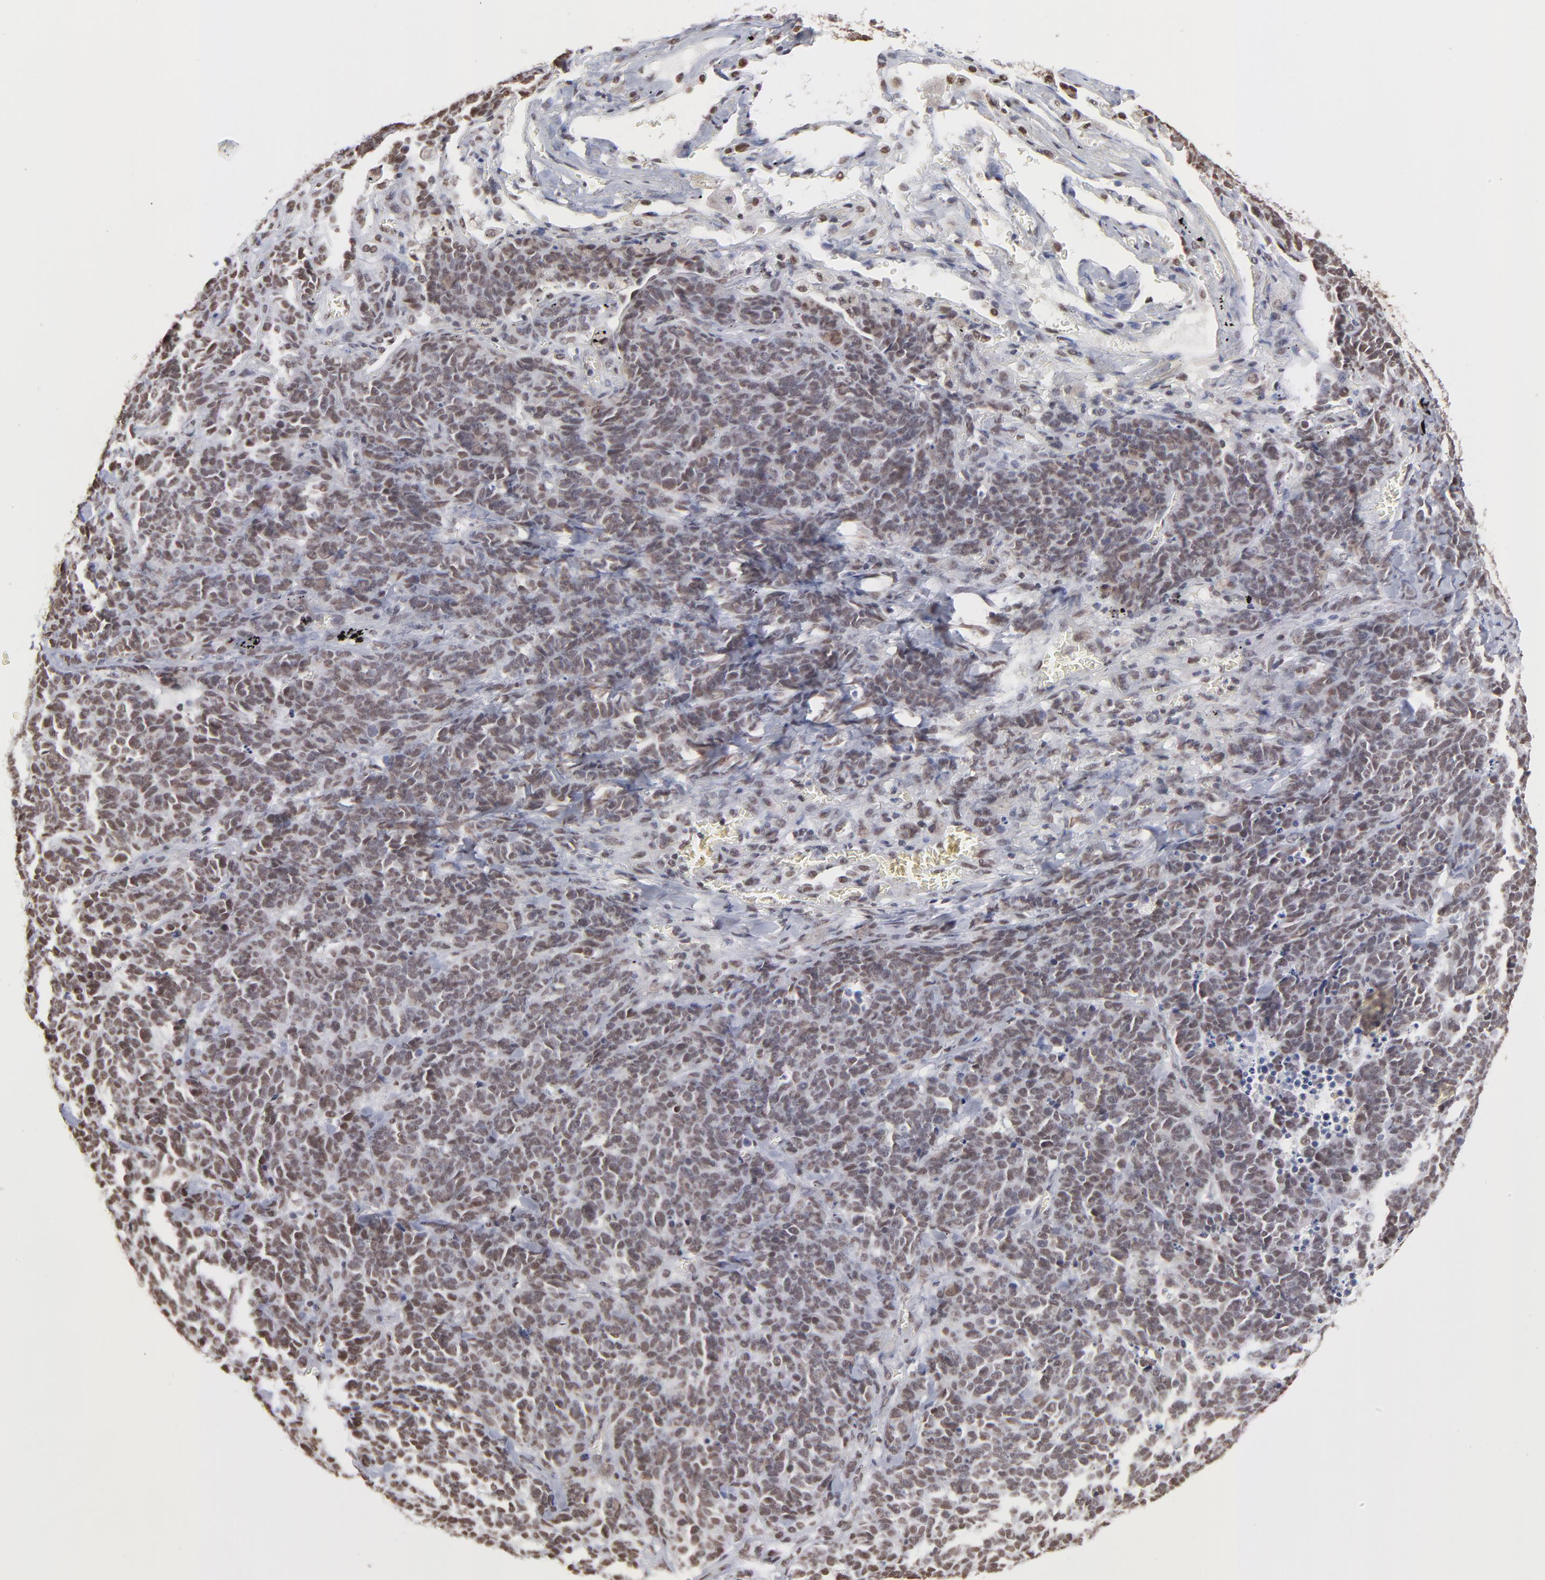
{"staining": {"intensity": "moderate", "quantity": "25%-75%", "location": "nuclear"}, "tissue": "lung cancer", "cell_type": "Tumor cells", "image_type": "cancer", "snomed": [{"axis": "morphology", "description": "Neoplasm, malignant, NOS"}, {"axis": "topography", "description": "Lung"}], "caption": "Protein staining reveals moderate nuclear expression in approximately 25%-75% of tumor cells in lung cancer (malignant neoplasm).", "gene": "ZNF3", "patient": {"sex": "female", "age": 58}}